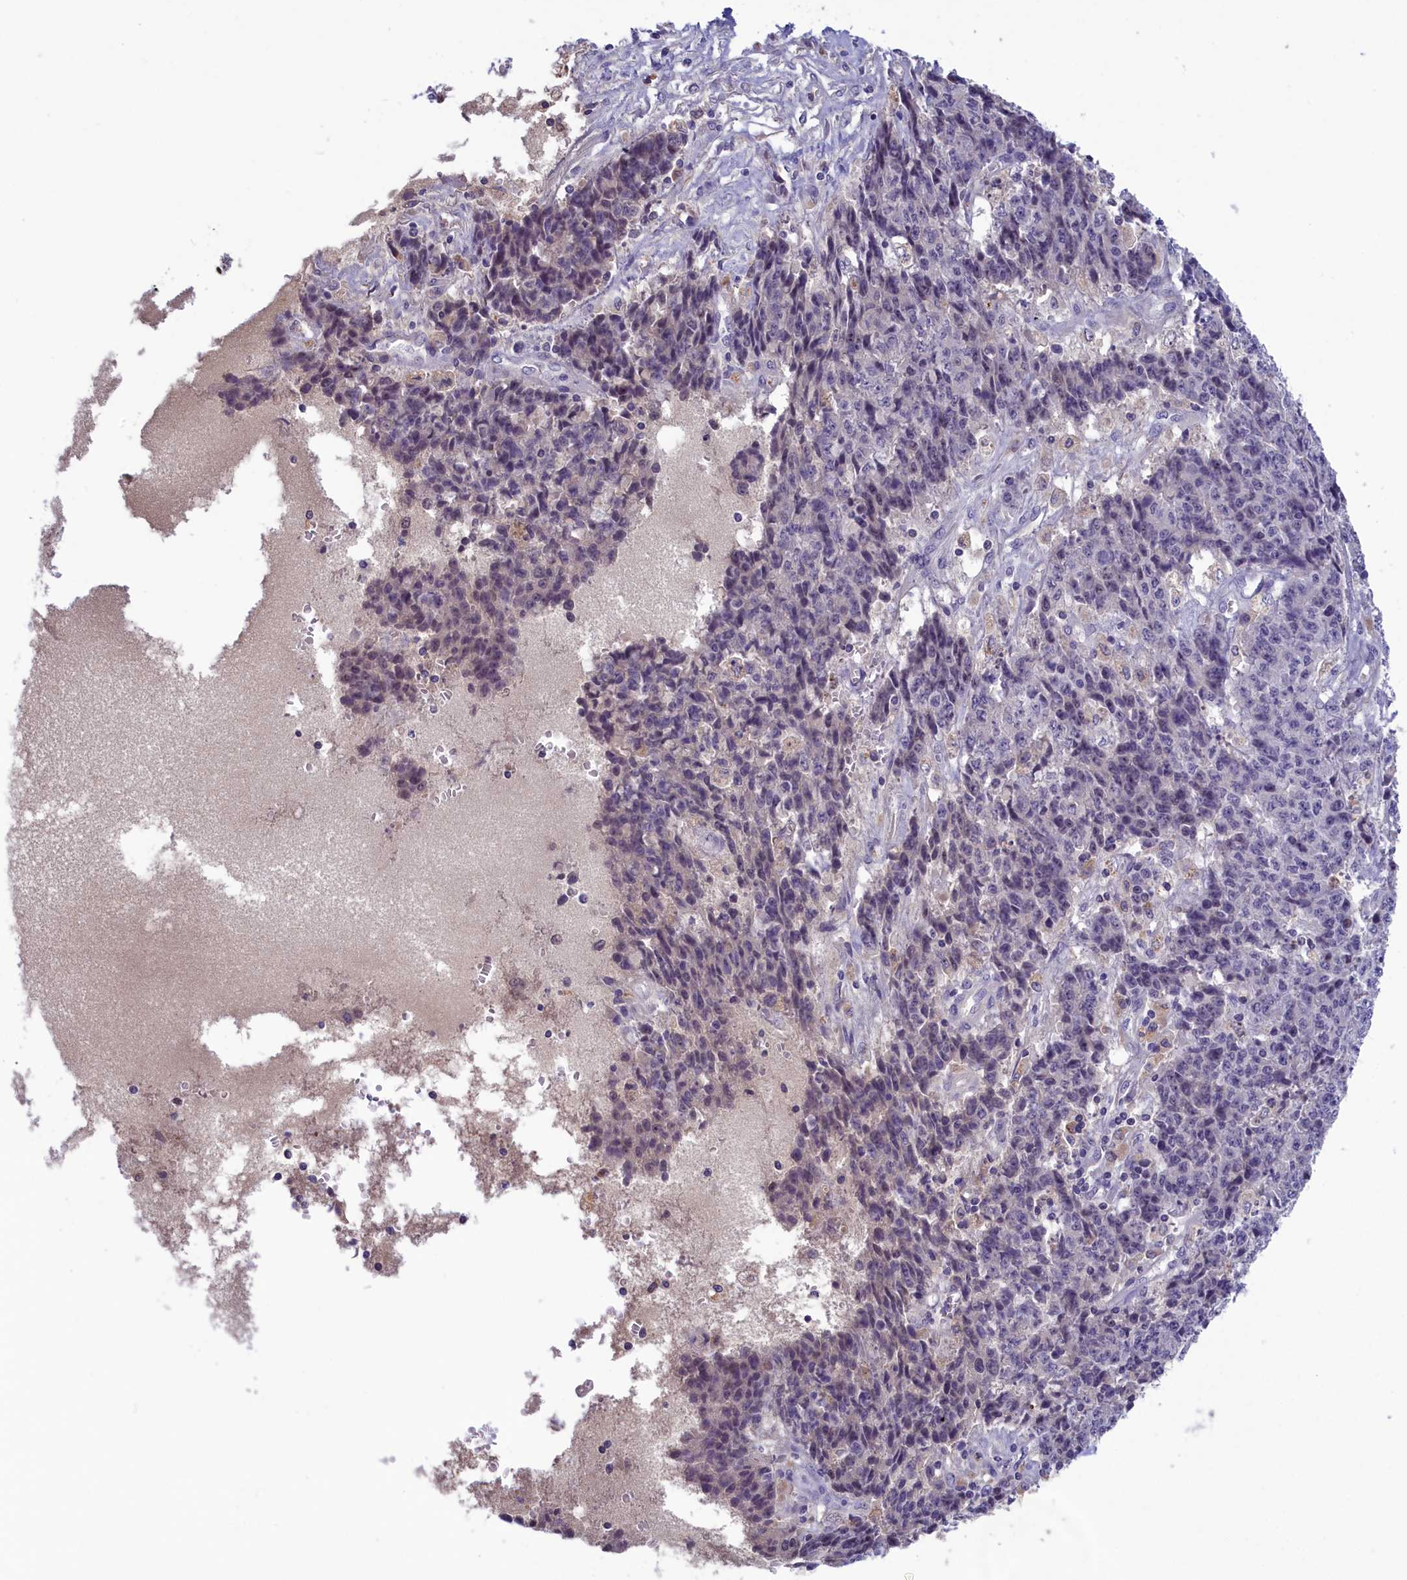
{"staining": {"intensity": "weak", "quantity": "<25%", "location": "nuclear"}, "tissue": "ovarian cancer", "cell_type": "Tumor cells", "image_type": "cancer", "snomed": [{"axis": "morphology", "description": "Carcinoma, endometroid"}, {"axis": "topography", "description": "Ovary"}], "caption": "Immunohistochemistry of human ovarian cancer shows no staining in tumor cells.", "gene": "STYX", "patient": {"sex": "female", "age": 42}}